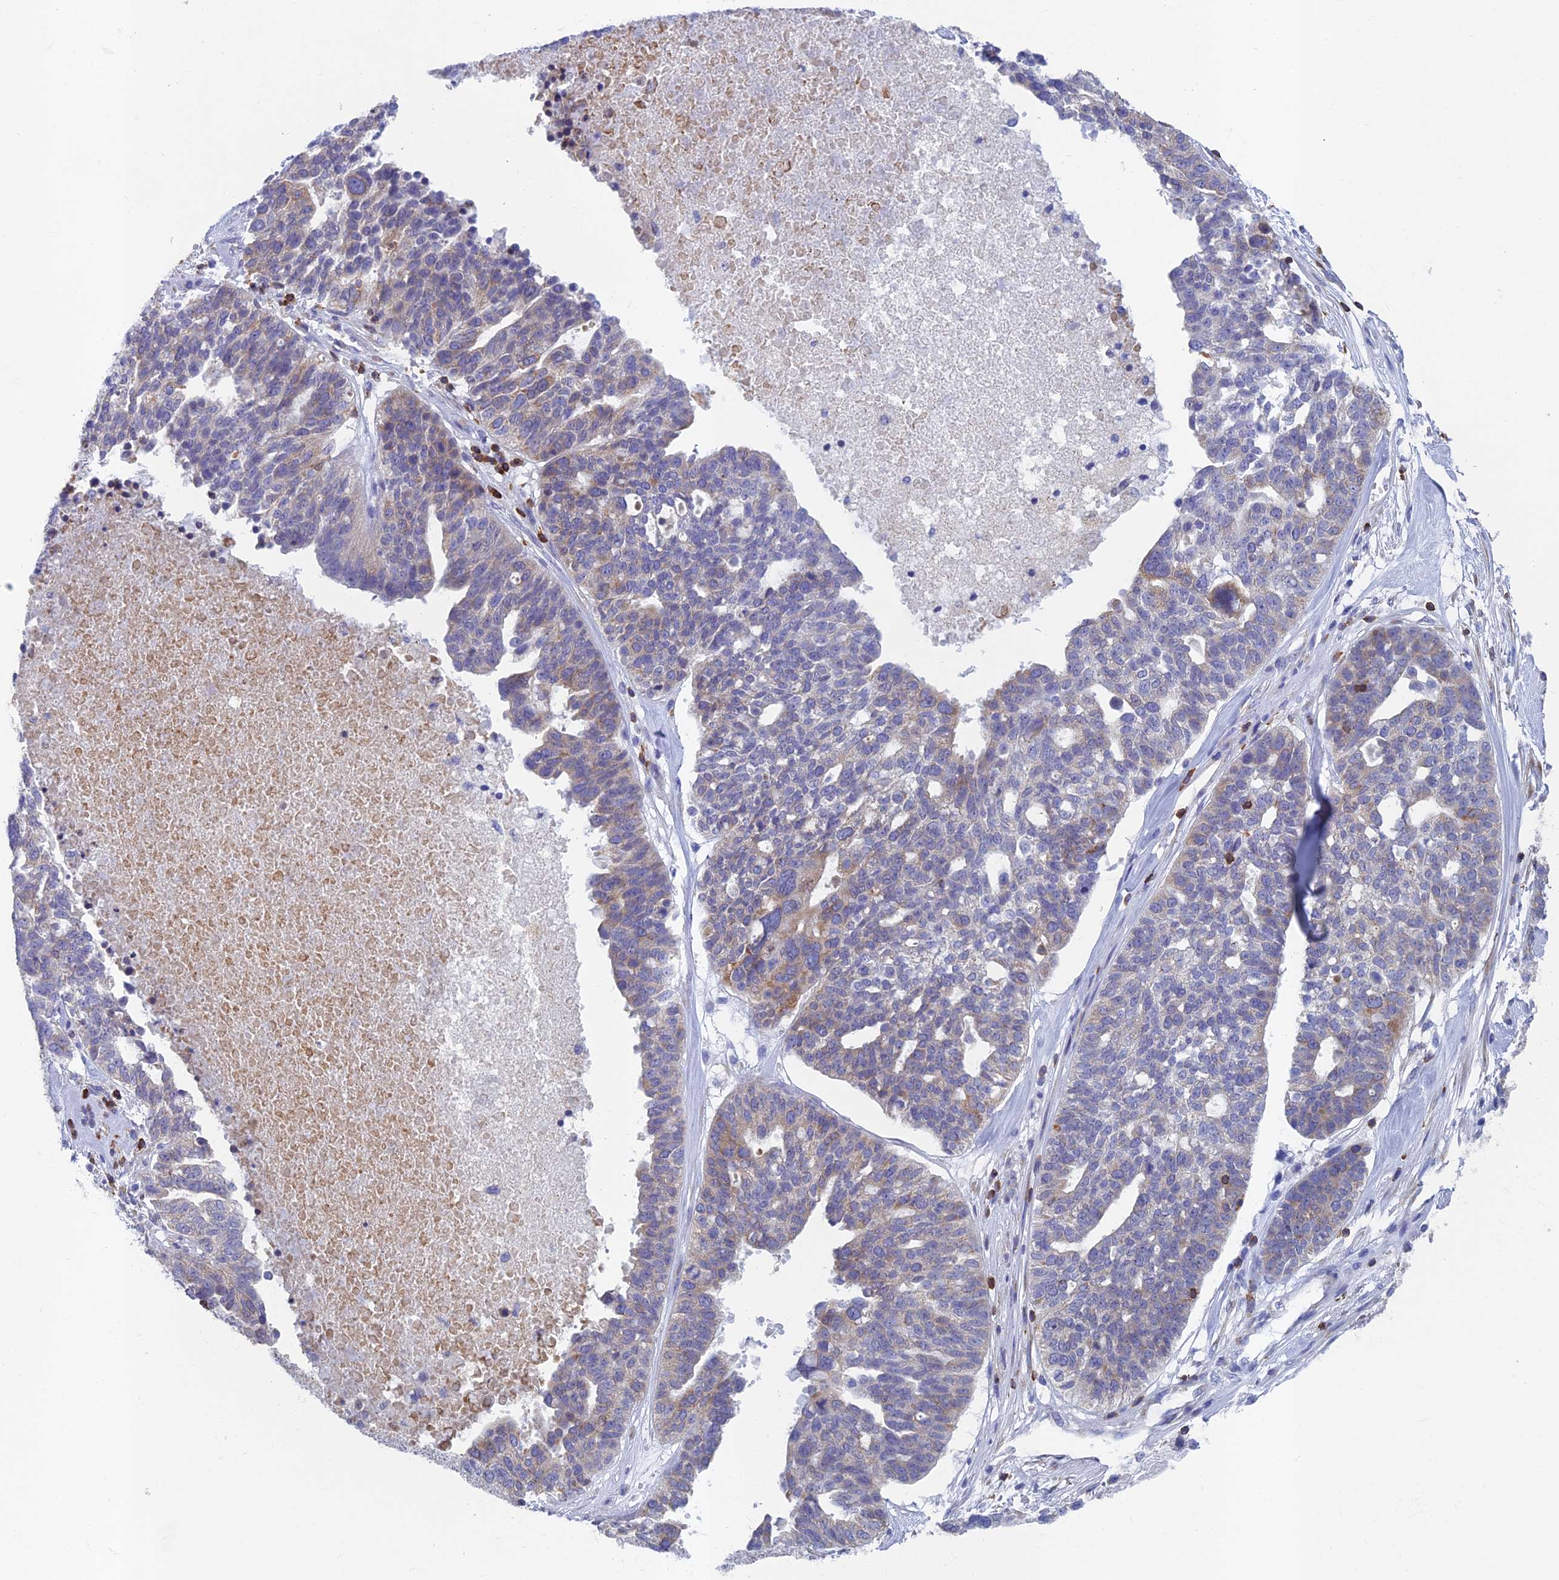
{"staining": {"intensity": "weak", "quantity": "25%-75%", "location": "cytoplasmic/membranous"}, "tissue": "ovarian cancer", "cell_type": "Tumor cells", "image_type": "cancer", "snomed": [{"axis": "morphology", "description": "Cystadenocarcinoma, serous, NOS"}, {"axis": "topography", "description": "Ovary"}], "caption": "This histopathology image shows immunohistochemistry staining of ovarian serous cystadenocarcinoma, with low weak cytoplasmic/membranous positivity in approximately 25%-75% of tumor cells.", "gene": "ABI3BP", "patient": {"sex": "female", "age": 59}}